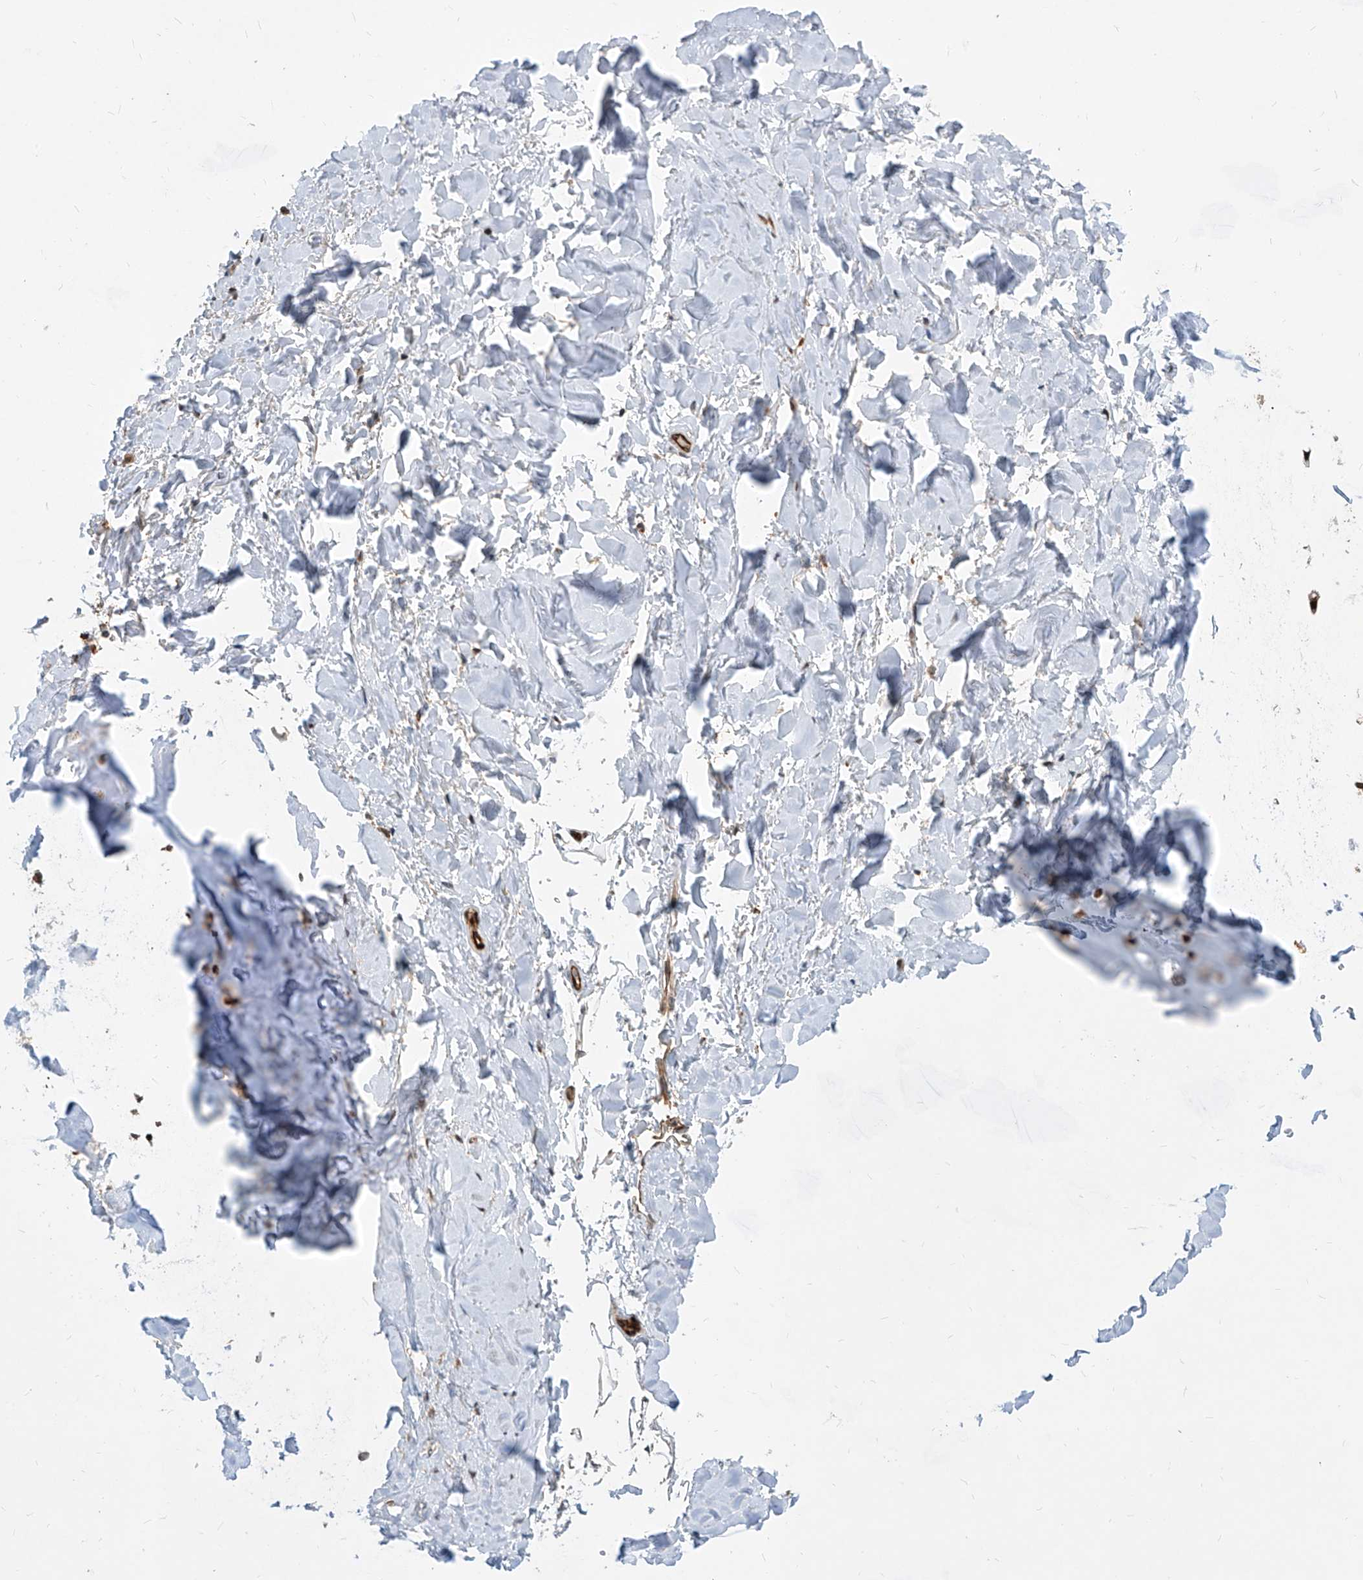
{"staining": {"intensity": "moderate", "quantity": ">75%", "location": "cytoplasmic/membranous"}, "tissue": "adipose tissue", "cell_type": "Adipocytes", "image_type": "normal", "snomed": [{"axis": "morphology", "description": "Normal tissue, NOS"}, {"axis": "topography", "description": "Cartilage tissue"}], "caption": "Unremarkable adipose tissue exhibits moderate cytoplasmic/membranous expression in about >75% of adipocytes.", "gene": "MAGED2", "patient": {"sex": "female", "age": 63}}